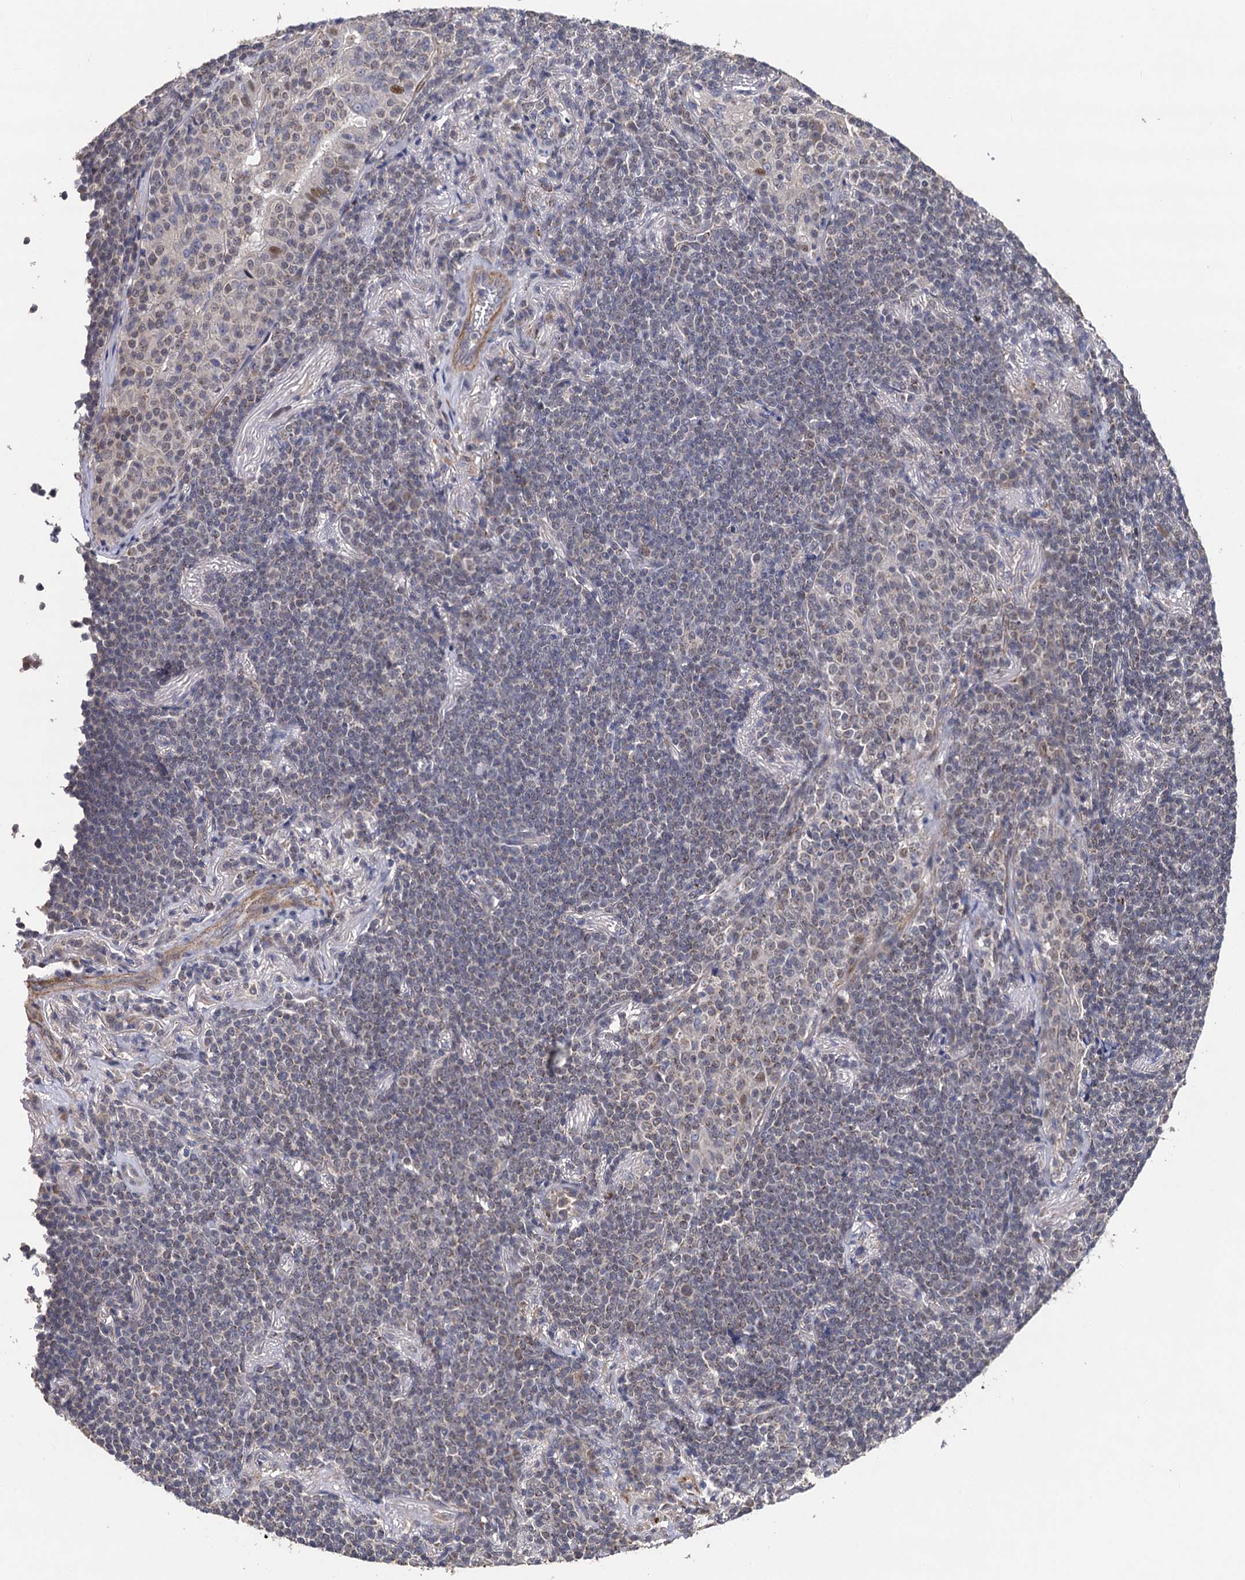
{"staining": {"intensity": "negative", "quantity": "none", "location": "none"}, "tissue": "lymphoma", "cell_type": "Tumor cells", "image_type": "cancer", "snomed": [{"axis": "morphology", "description": "Malignant lymphoma, non-Hodgkin's type, Low grade"}, {"axis": "topography", "description": "Lung"}], "caption": "Tumor cells show no significant expression in malignant lymphoma, non-Hodgkin's type (low-grade). (DAB immunohistochemistry (IHC) with hematoxylin counter stain).", "gene": "PPTC7", "patient": {"sex": "female", "age": 71}}